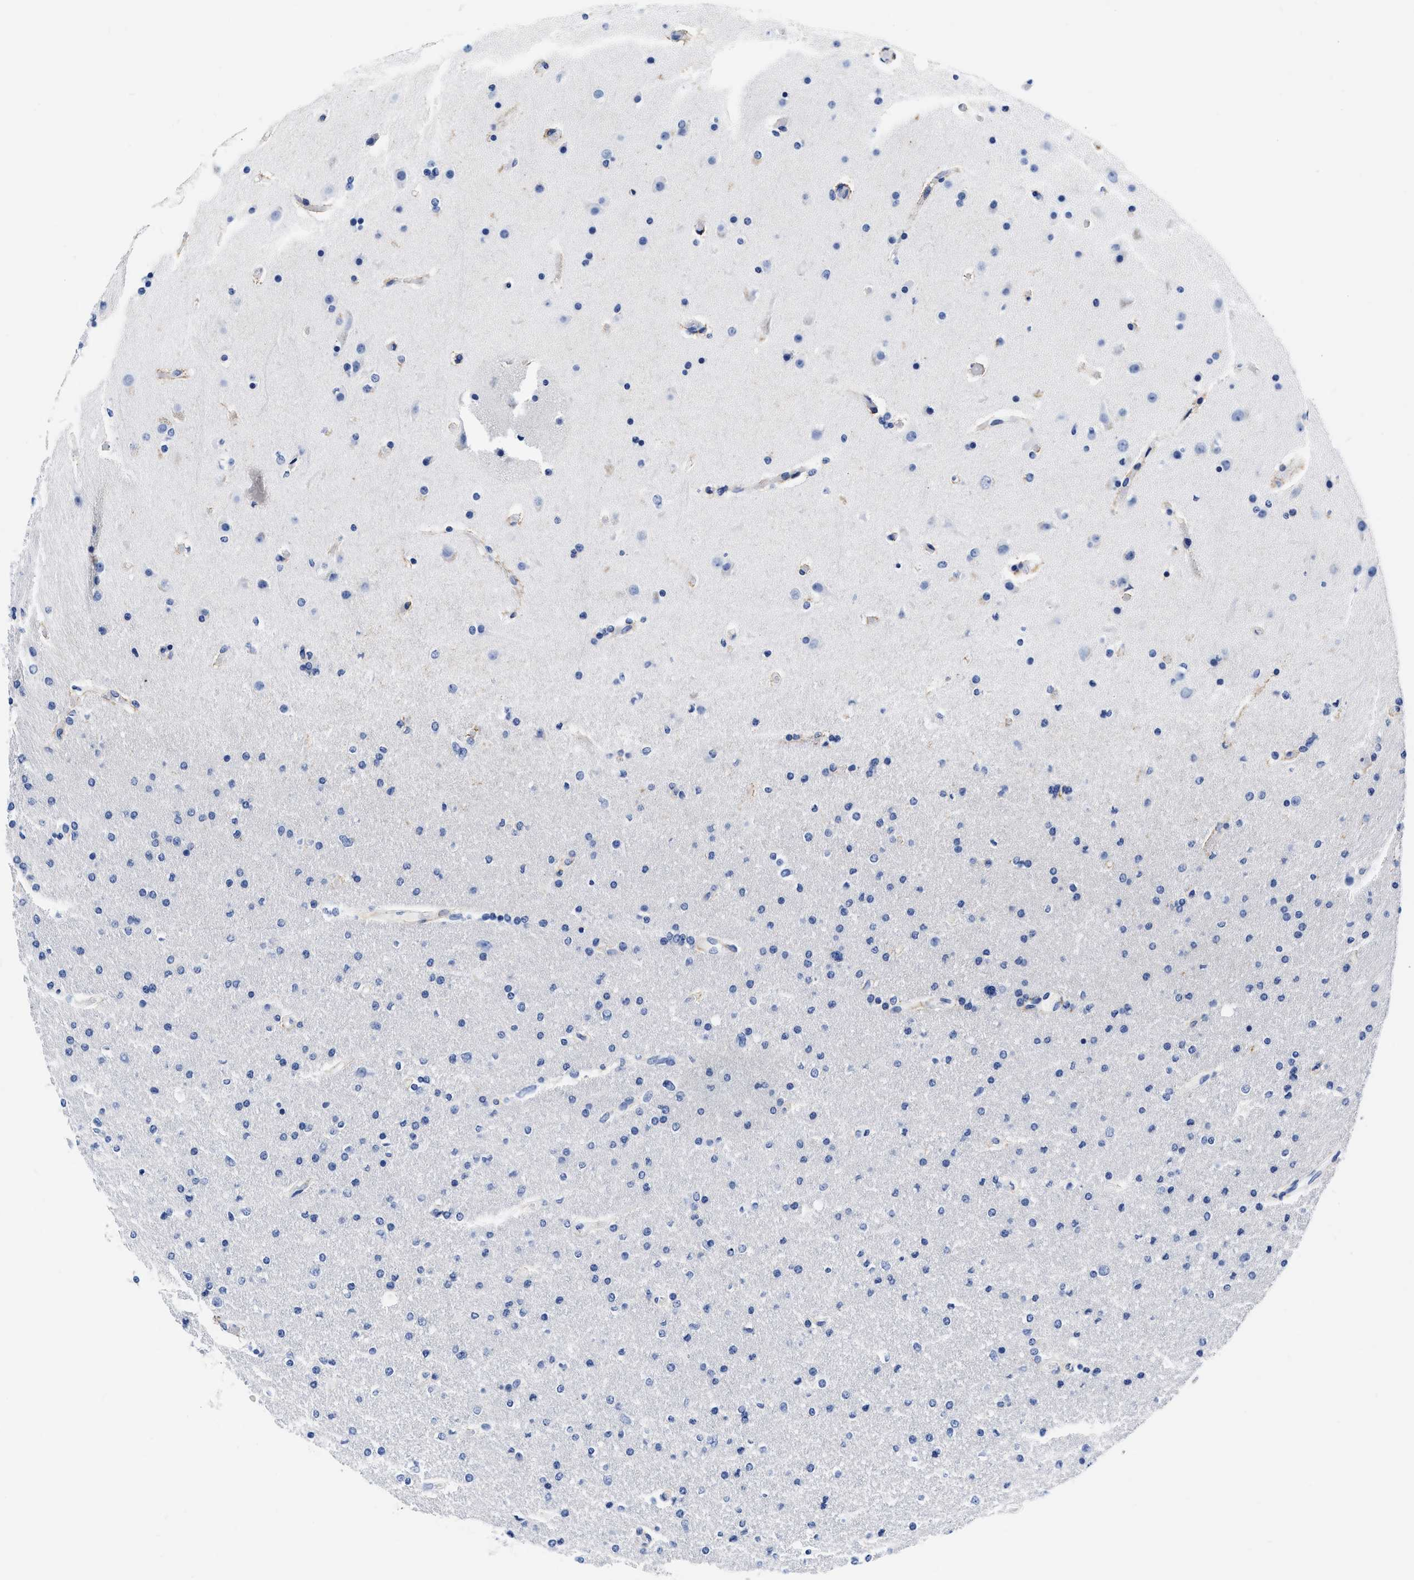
{"staining": {"intensity": "negative", "quantity": "none", "location": "none"}, "tissue": "glioma", "cell_type": "Tumor cells", "image_type": "cancer", "snomed": [{"axis": "morphology", "description": "Glioma, malignant, High grade"}, {"axis": "topography", "description": "Cerebral cortex"}], "caption": "Malignant glioma (high-grade) was stained to show a protein in brown. There is no significant staining in tumor cells.", "gene": "CER1", "patient": {"sex": "female", "age": 36}}